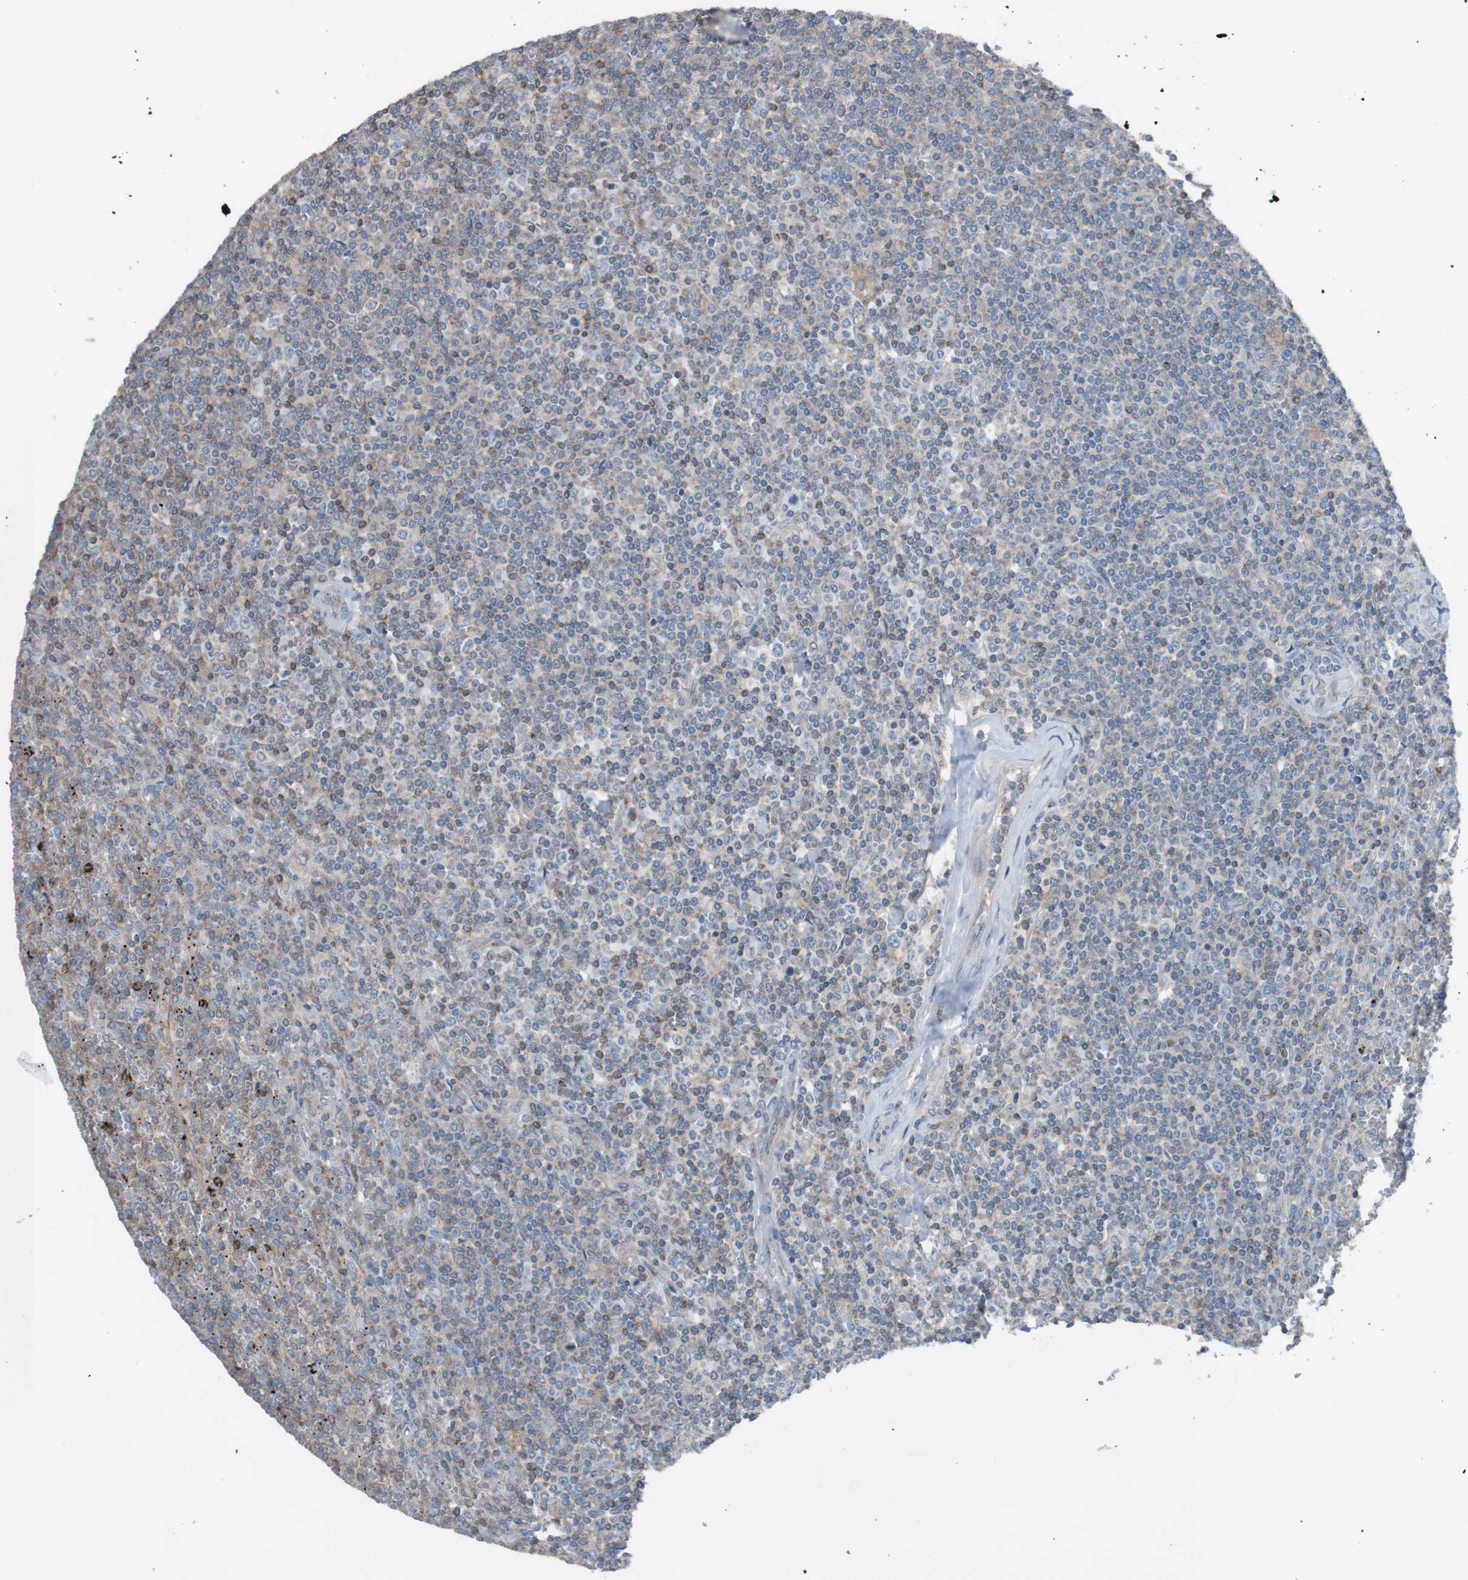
{"staining": {"intensity": "moderate", "quantity": "25%-75%", "location": "cytoplasmic/membranous"}, "tissue": "lymphoma", "cell_type": "Tumor cells", "image_type": "cancer", "snomed": [{"axis": "morphology", "description": "Malignant lymphoma, non-Hodgkin's type, Low grade"}, {"axis": "topography", "description": "Spleen"}], "caption": "Lymphoma was stained to show a protein in brown. There is medium levels of moderate cytoplasmic/membranous positivity in approximately 25%-75% of tumor cells.", "gene": "MINAR1", "patient": {"sex": "female", "age": 19}}